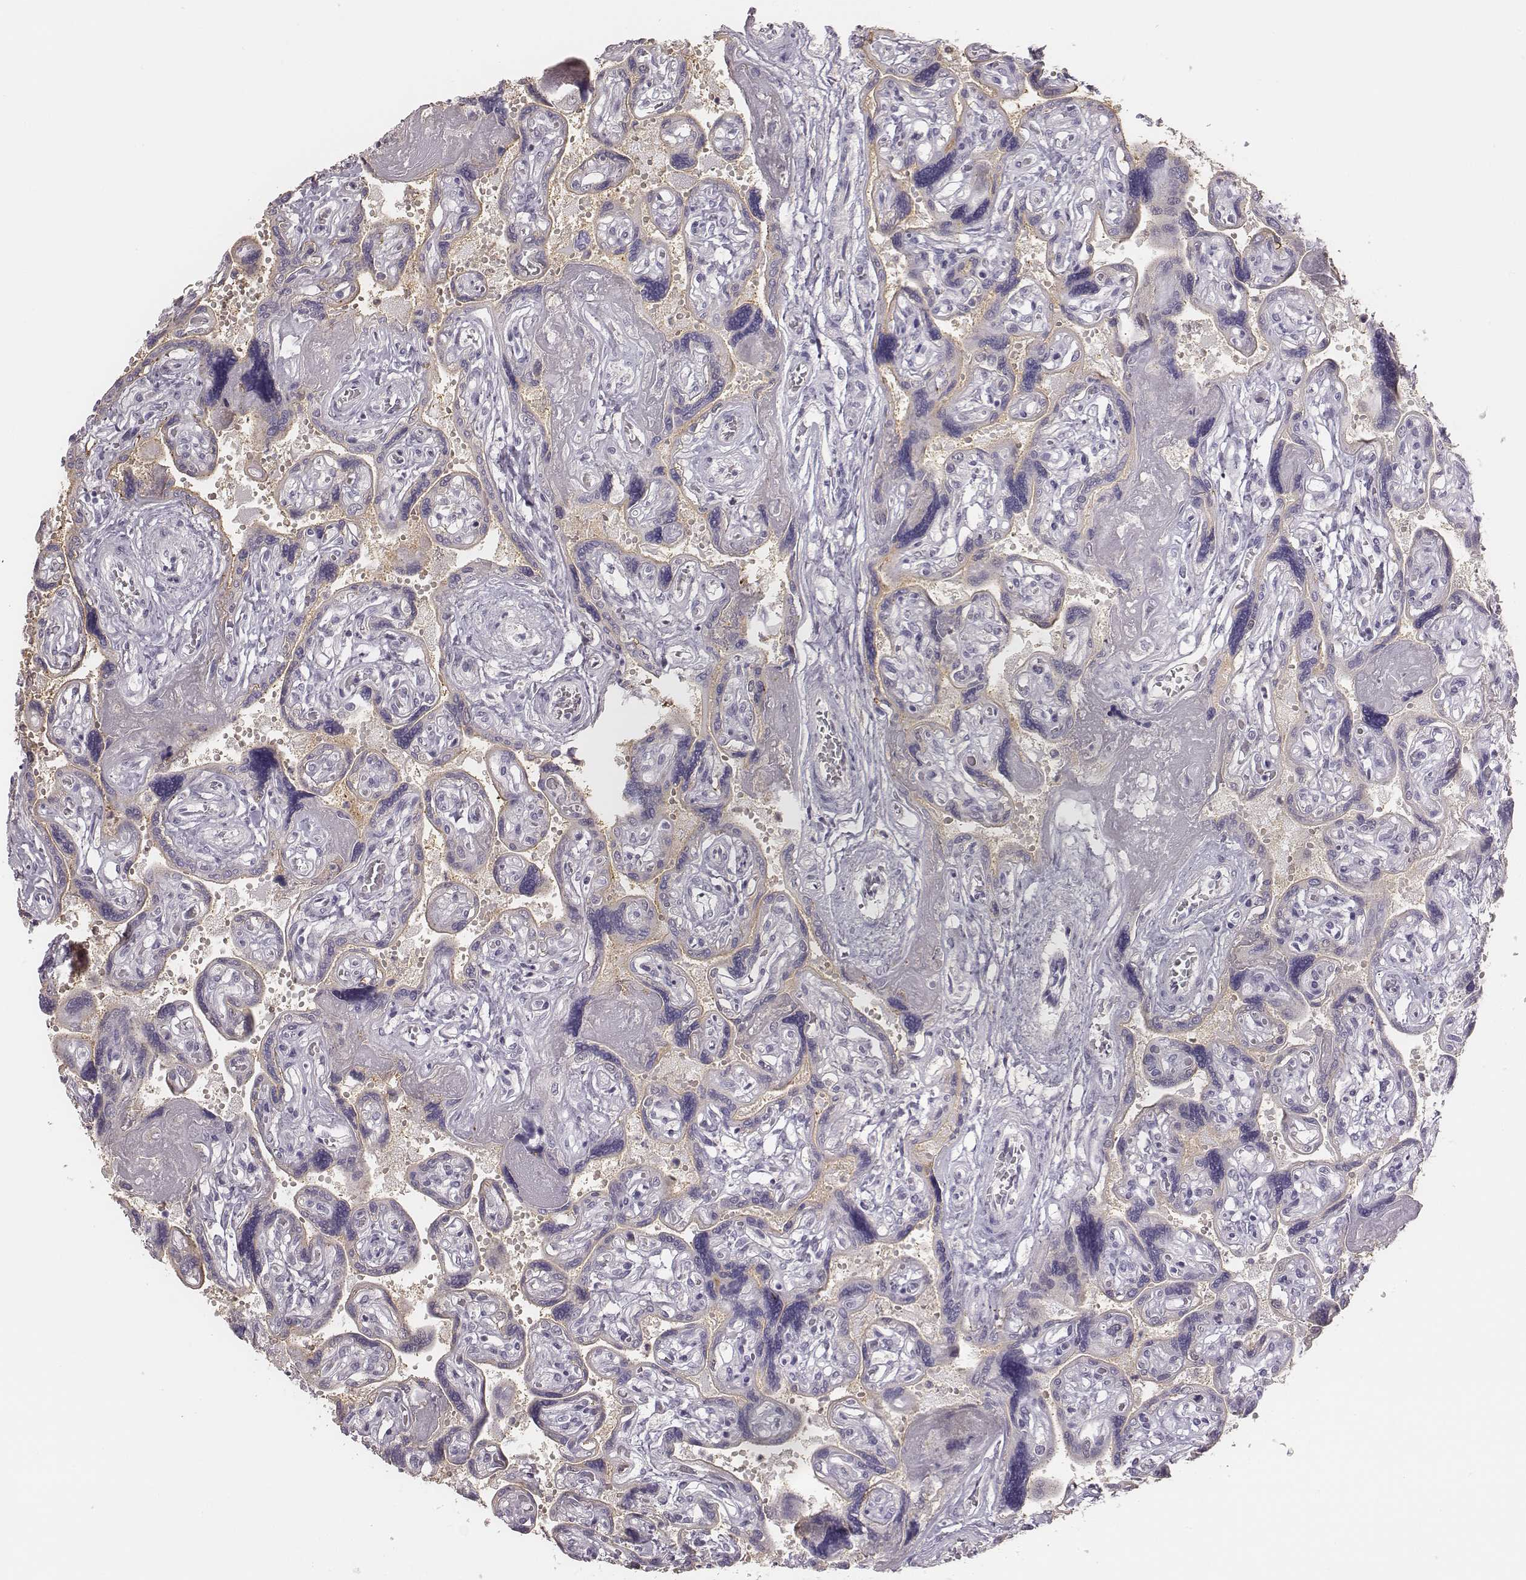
{"staining": {"intensity": "negative", "quantity": "none", "location": "none"}, "tissue": "placenta", "cell_type": "Decidual cells", "image_type": "normal", "snomed": [{"axis": "morphology", "description": "Normal tissue, NOS"}, {"axis": "topography", "description": "Placenta"}], "caption": "Immunohistochemistry of normal human placenta shows no expression in decidual cells. (DAB immunohistochemistry (IHC) with hematoxylin counter stain).", "gene": "PBK", "patient": {"sex": "female", "age": 32}}